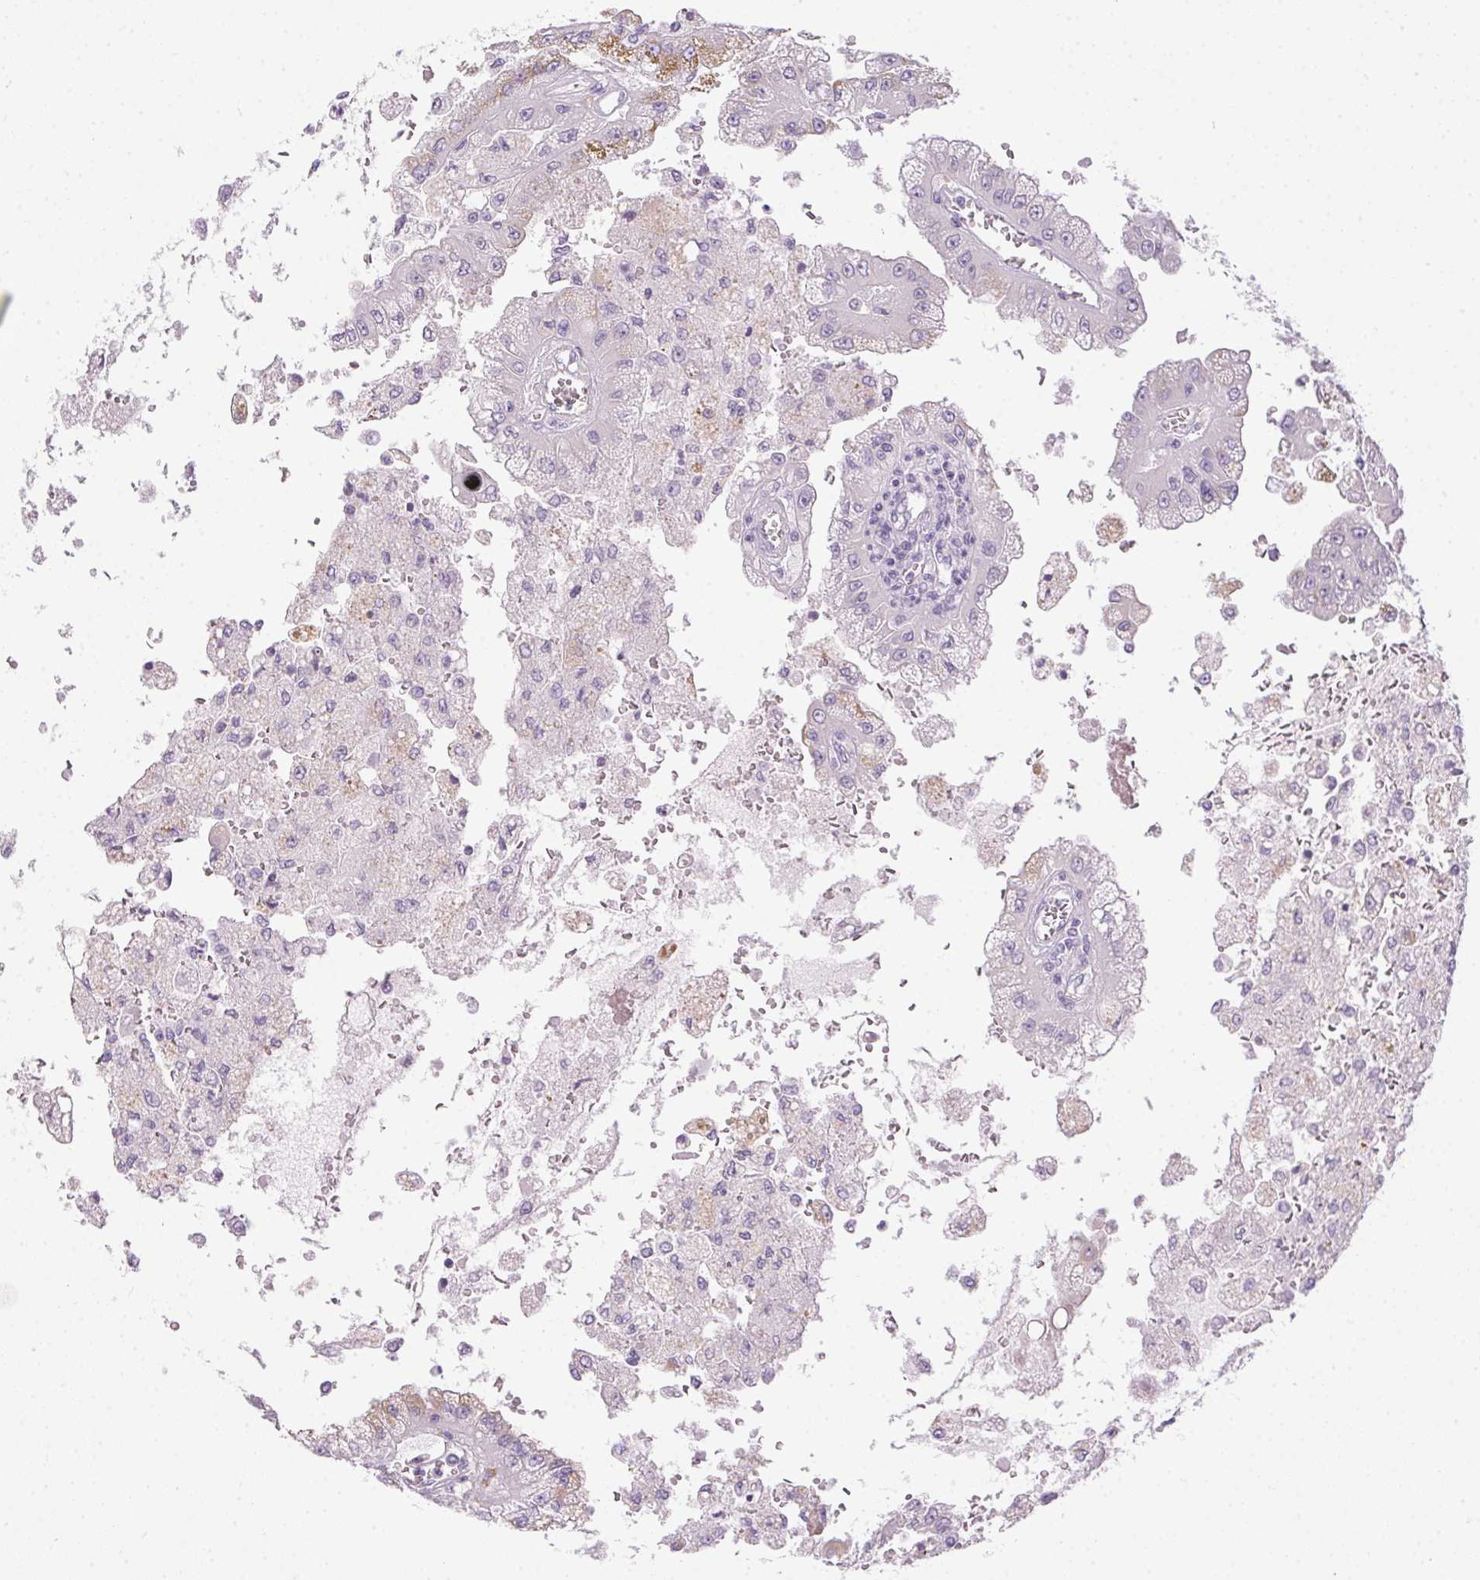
{"staining": {"intensity": "negative", "quantity": "none", "location": "none"}, "tissue": "renal cancer", "cell_type": "Tumor cells", "image_type": "cancer", "snomed": [{"axis": "morphology", "description": "Adenocarcinoma, NOS"}, {"axis": "topography", "description": "Kidney"}], "caption": "An image of human renal adenocarcinoma is negative for staining in tumor cells. The staining was performed using DAB to visualize the protein expression in brown, while the nuclei were stained in blue with hematoxylin (Magnification: 20x).", "gene": "POPDC2", "patient": {"sex": "male", "age": 58}}